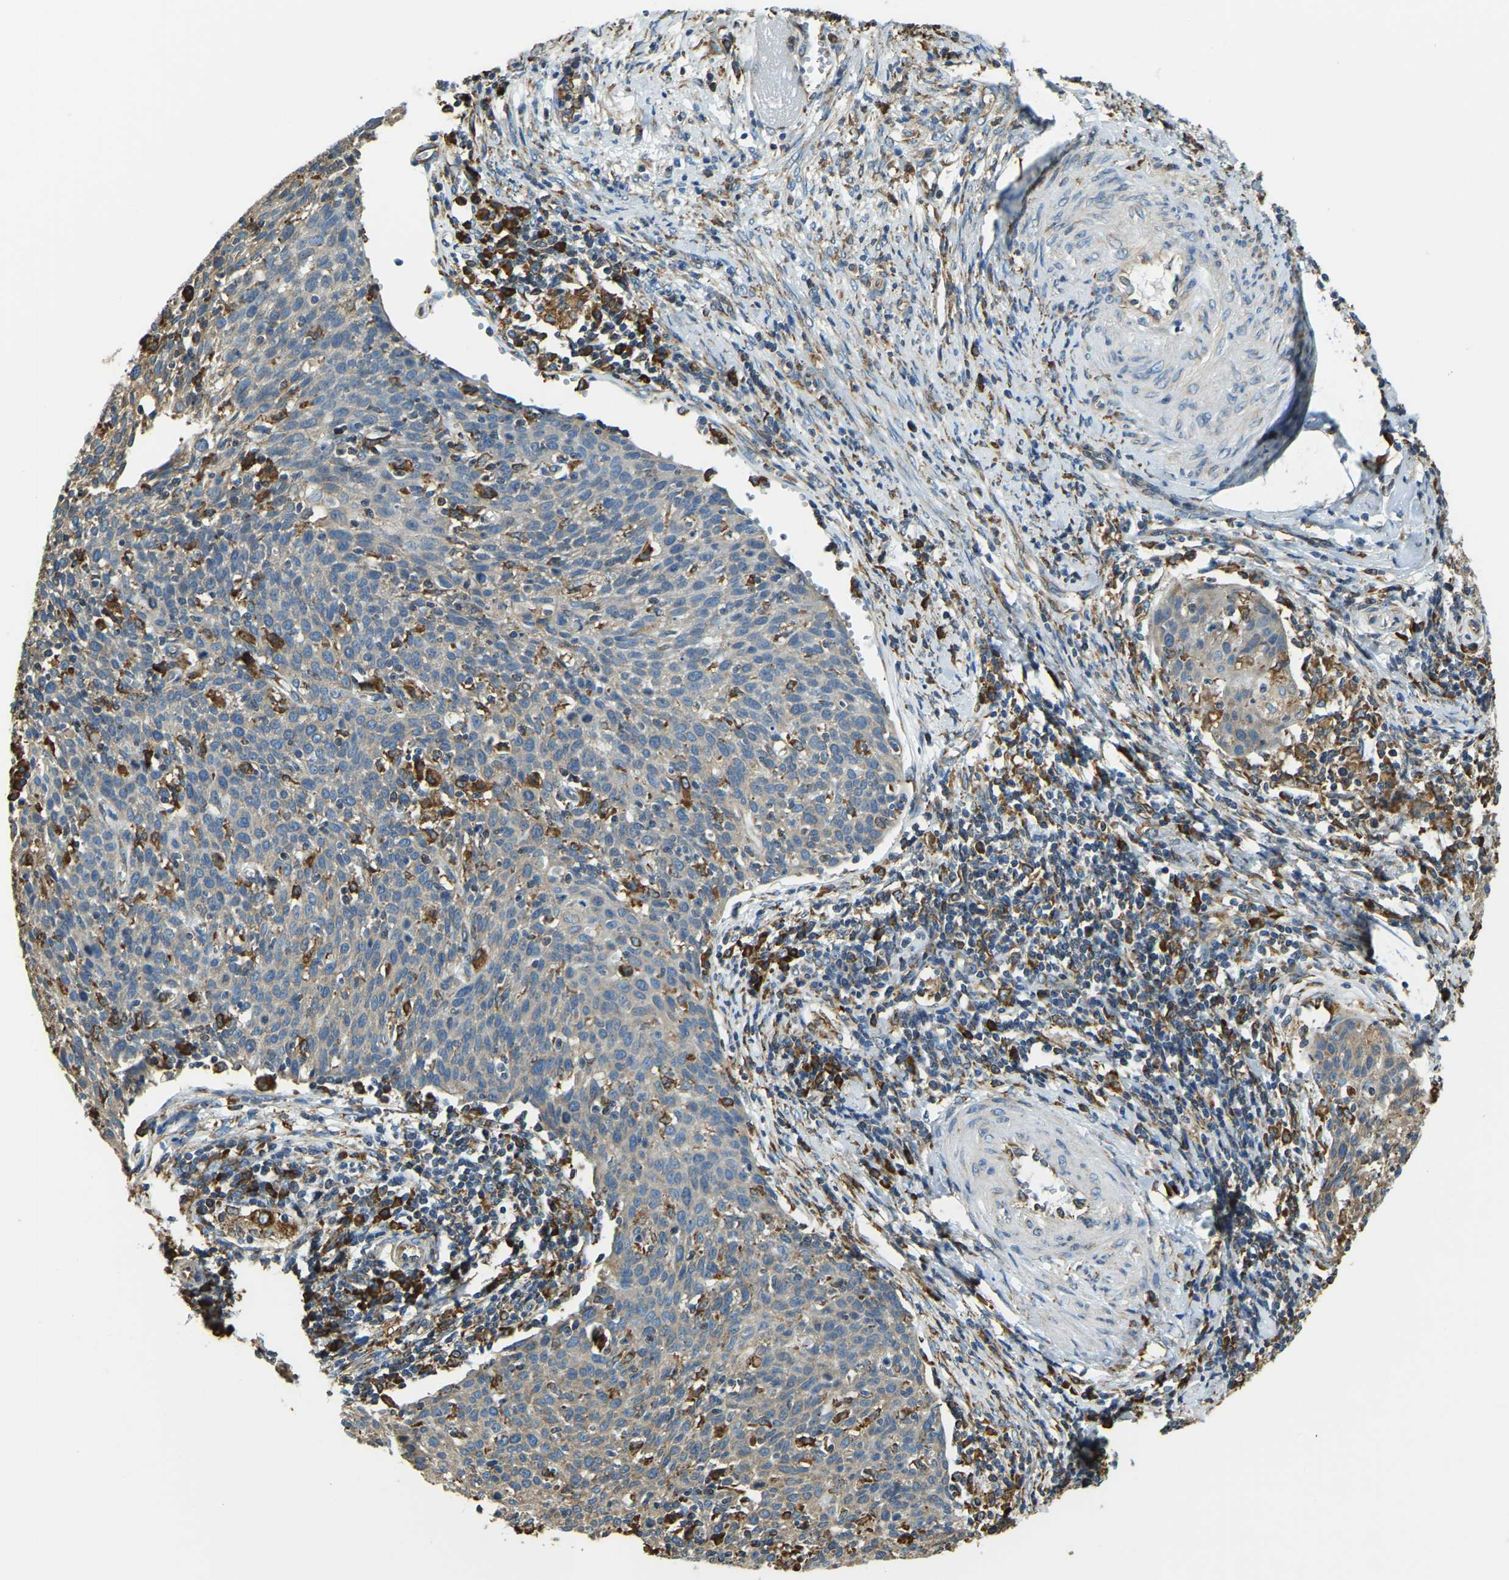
{"staining": {"intensity": "weak", "quantity": "25%-75%", "location": "cytoplasmic/membranous"}, "tissue": "cervical cancer", "cell_type": "Tumor cells", "image_type": "cancer", "snomed": [{"axis": "morphology", "description": "Squamous cell carcinoma, NOS"}, {"axis": "topography", "description": "Cervix"}], "caption": "Immunohistochemical staining of human cervical squamous cell carcinoma demonstrates low levels of weak cytoplasmic/membranous positivity in approximately 25%-75% of tumor cells. (IHC, brightfield microscopy, high magnification).", "gene": "RNF115", "patient": {"sex": "female", "age": 38}}